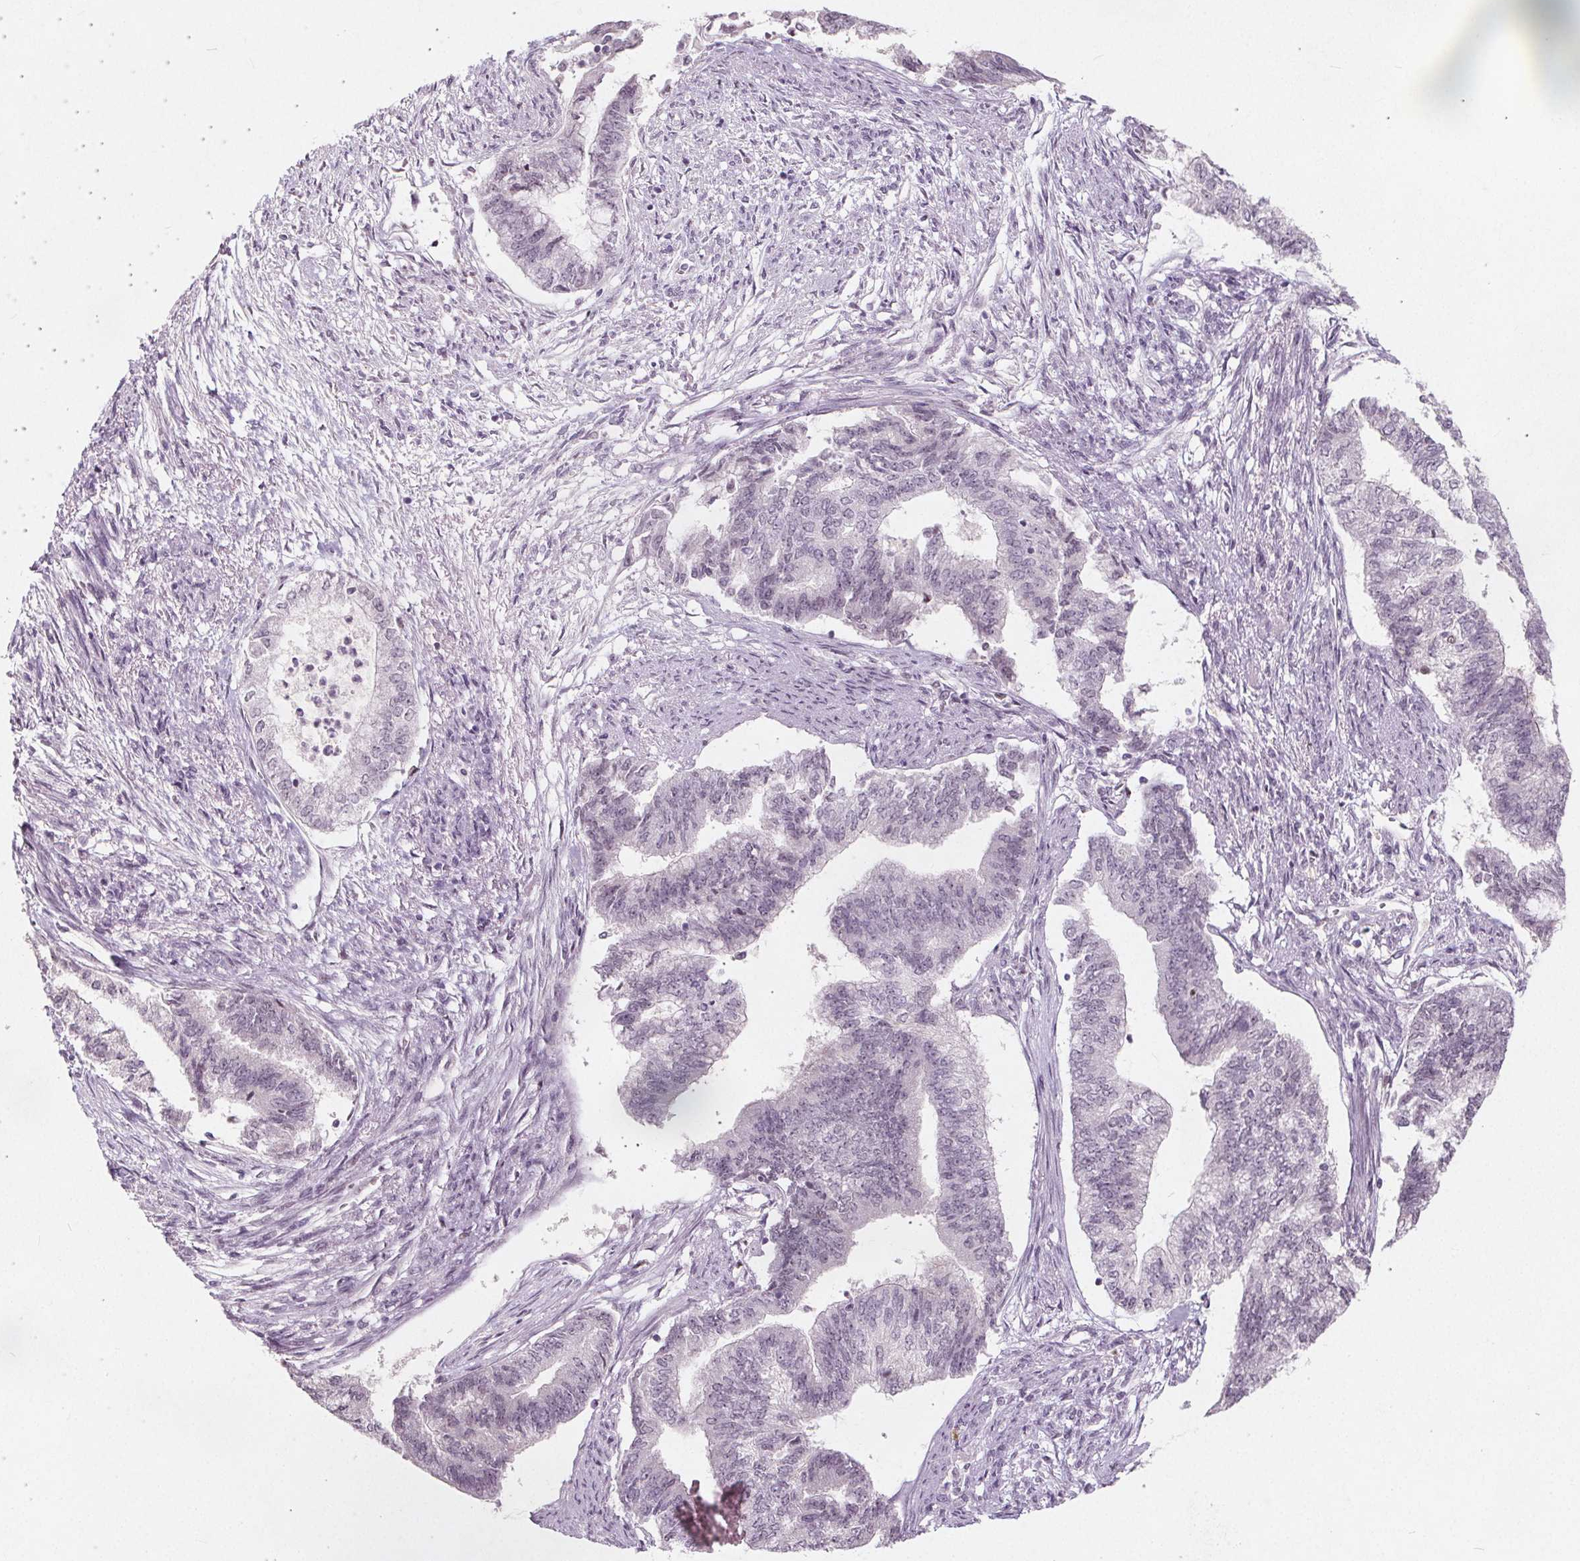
{"staining": {"intensity": "moderate", "quantity": "<25%", "location": "cytoplasmic/membranous"}, "tissue": "endometrial cancer", "cell_type": "Tumor cells", "image_type": "cancer", "snomed": [{"axis": "morphology", "description": "Adenocarcinoma, NOS"}, {"axis": "topography", "description": "Endometrium"}], "caption": "This micrograph exhibits immunohistochemistry (IHC) staining of human endometrial cancer, with low moderate cytoplasmic/membranous expression in approximately <25% of tumor cells.", "gene": "TAF6L", "patient": {"sex": "female", "age": 65}}